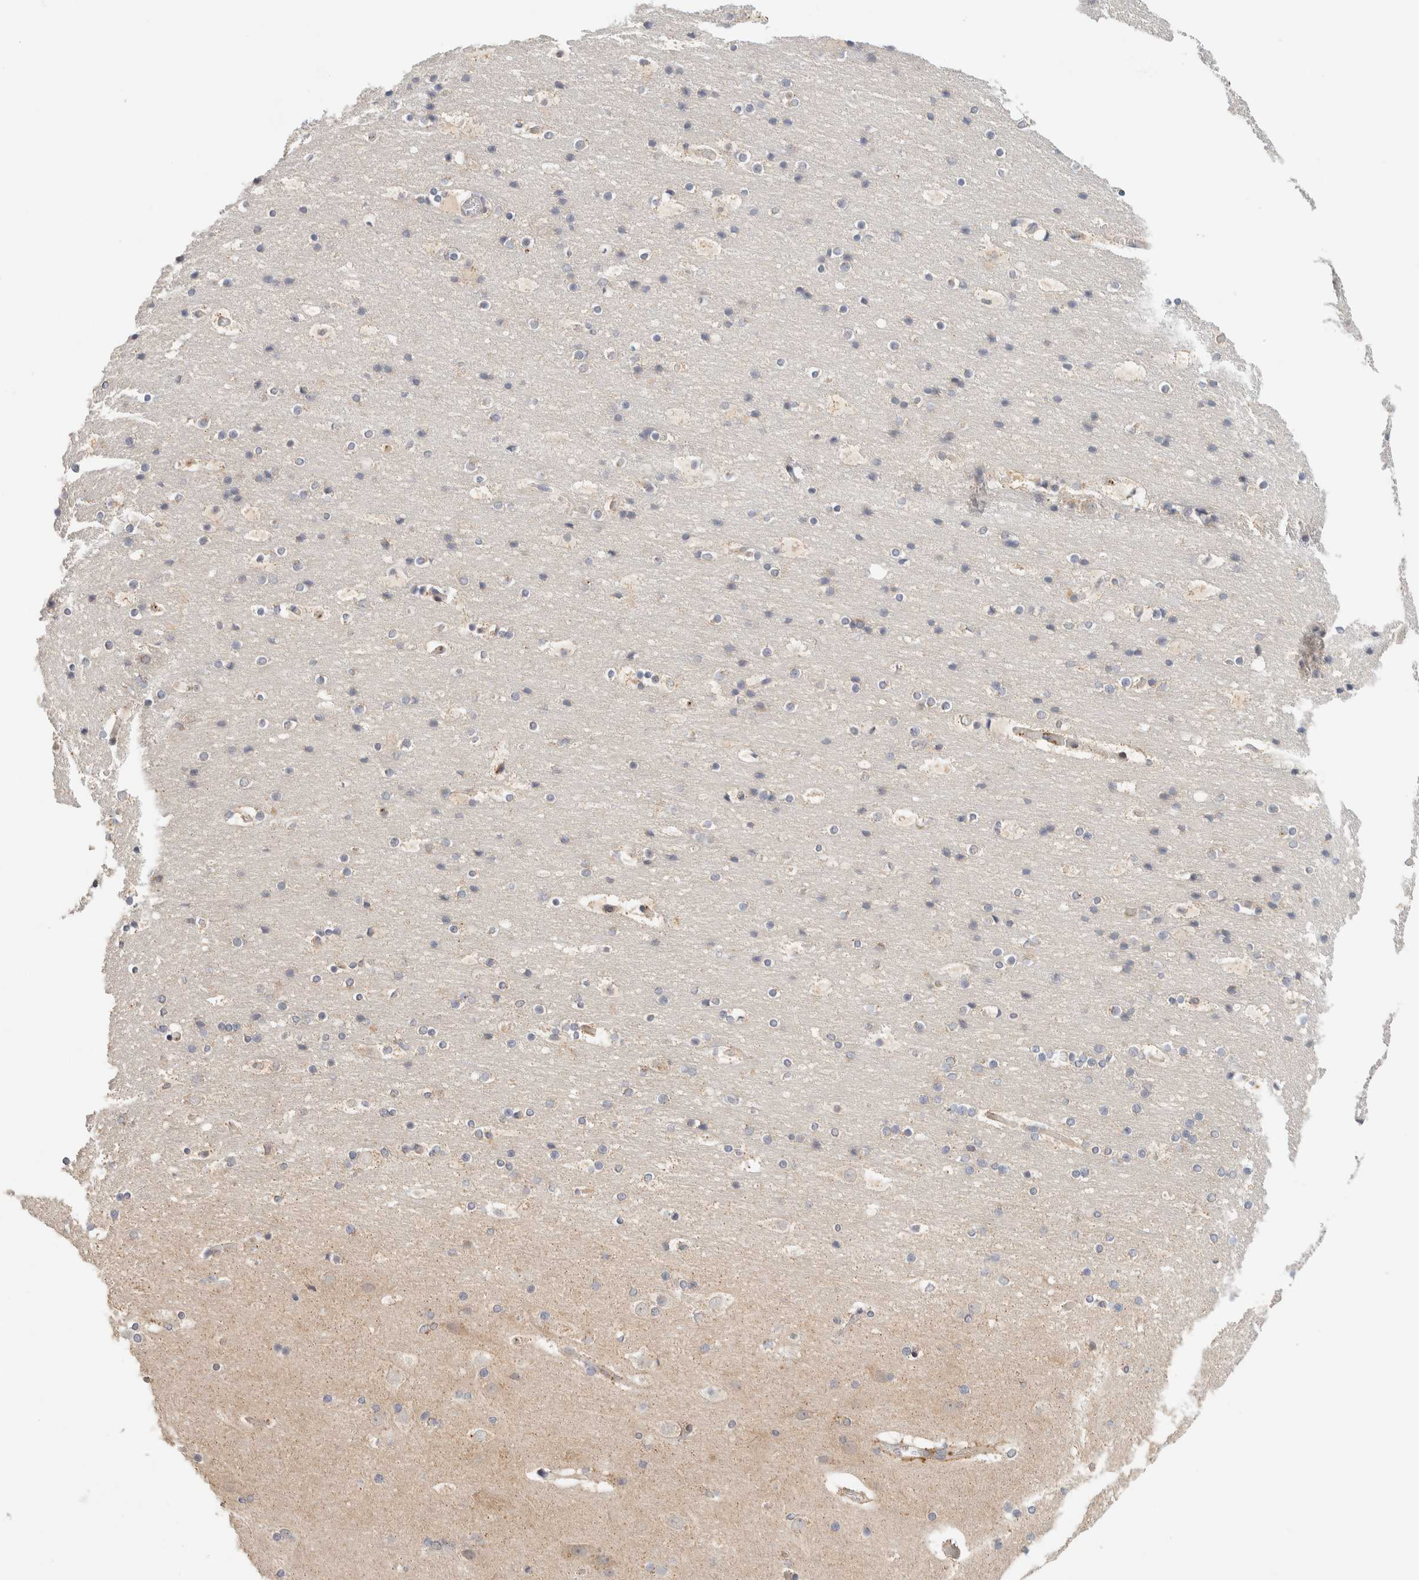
{"staining": {"intensity": "weak", "quantity": ">75%", "location": "cytoplasmic/membranous"}, "tissue": "cerebral cortex", "cell_type": "Endothelial cells", "image_type": "normal", "snomed": [{"axis": "morphology", "description": "Normal tissue, NOS"}, {"axis": "topography", "description": "Cerebral cortex"}], "caption": "Immunohistochemical staining of benign cerebral cortex displays >75% levels of weak cytoplasmic/membranous protein positivity in about >75% of endothelial cells. Using DAB (3,3'-diaminobenzidine) (brown) and hematoxylin (blue) stains, captured at high magnification using brightfield microscopy.", "gene": "KIF9", "patient": {"sex": "male", "age": 57}}